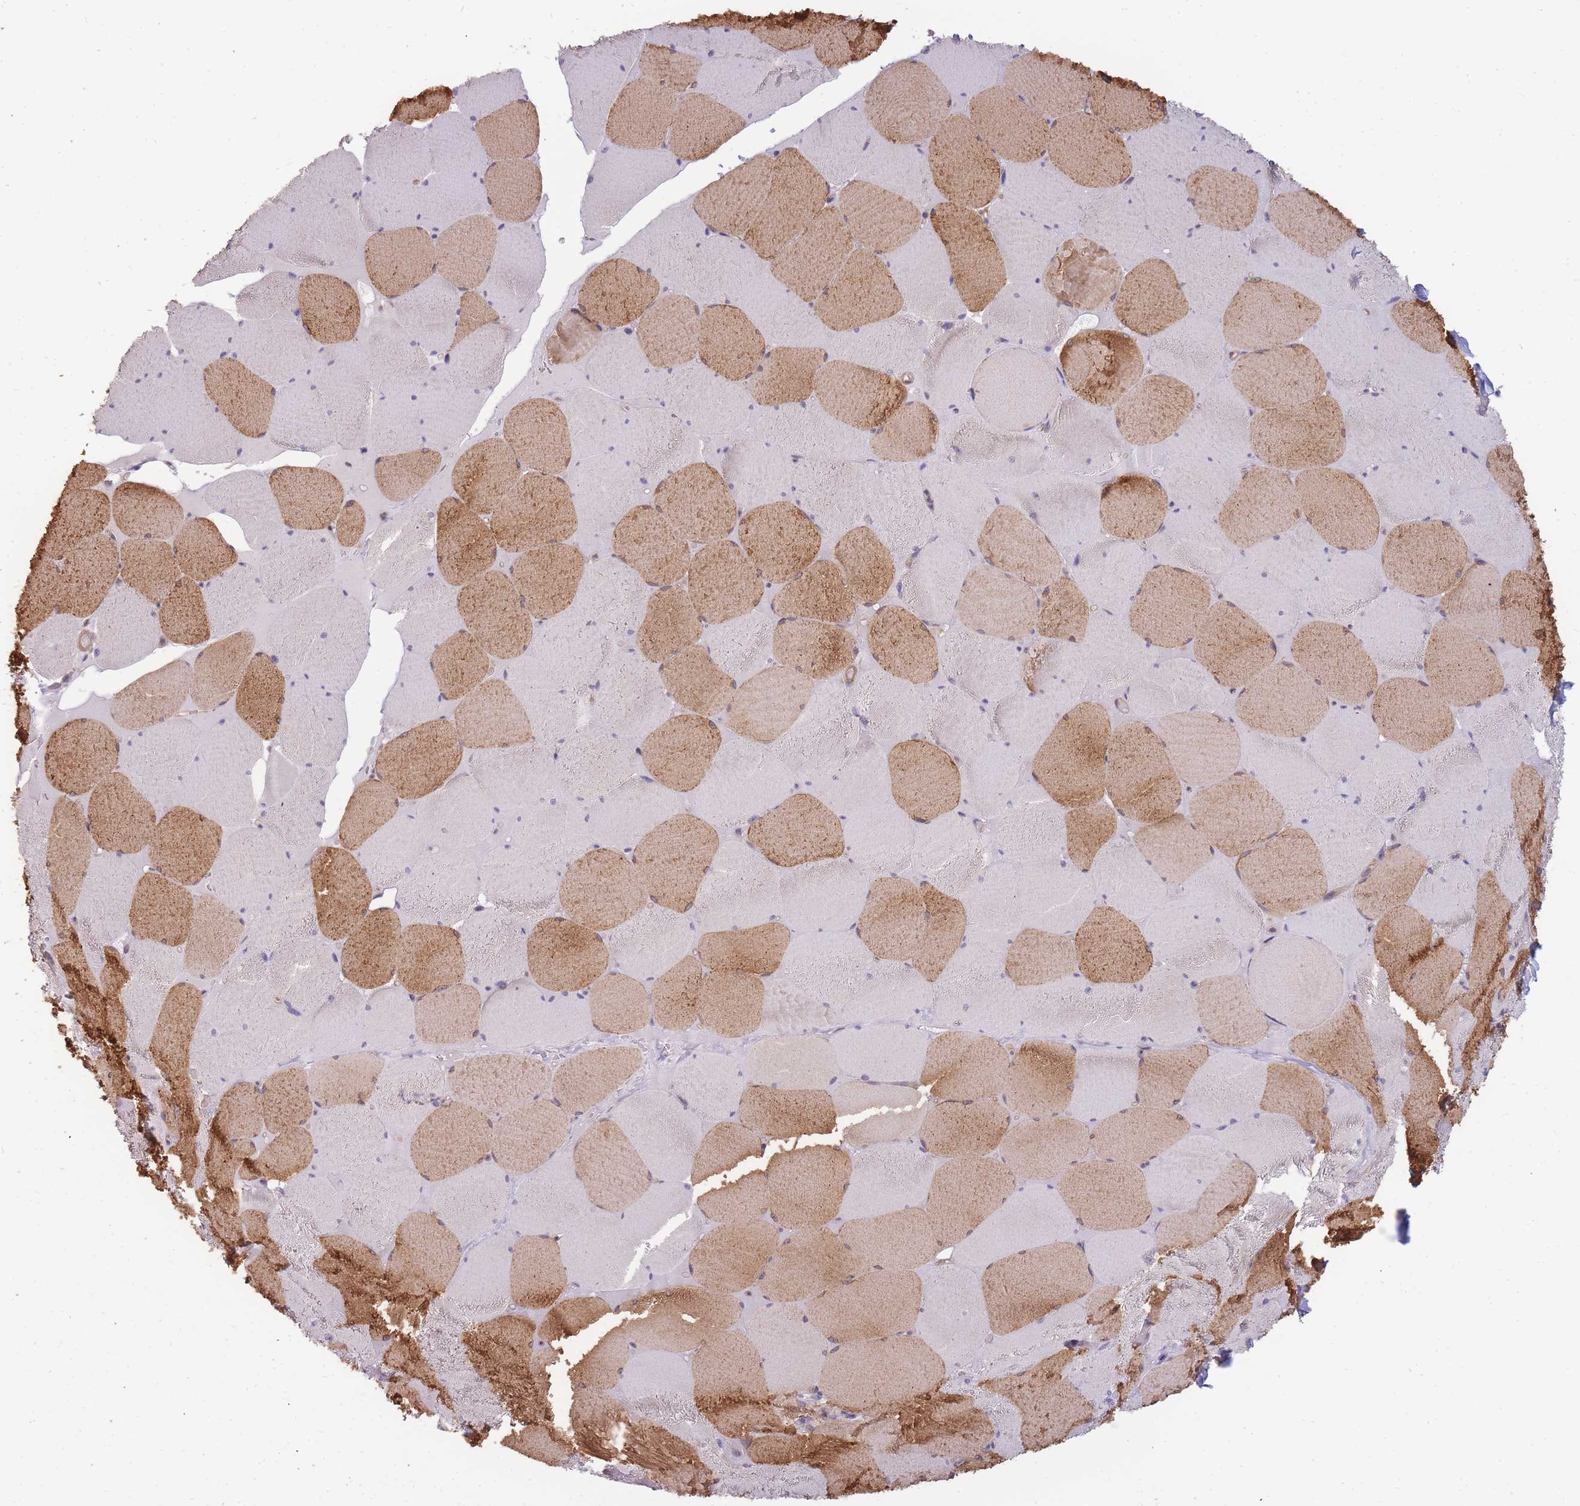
{"staining": {"intensity": "moderate", "quantity": "25%-75%", "location": "cytoplasmic/membranous"}, "tissue": "skeletal muscle", "cell_type": "Myocytes", "image_type": "normal", "snomed": [{"axis": "morphology", "description": "Normal tissue, NOS"}, {"axis": "topography", "description": "Skeletal muscle"}, {"axis": "topography", "description": "Head-Neck"}], "caption": "The micrograph shows immunohistochemical staining of benign skeletal muscle. There is moderate cytoplasmic/membranous staining is appreciated in approximately 25%-75% of myocytes.", "gene": "SMC6", "patient": {"sex": "male", "age": 66}}